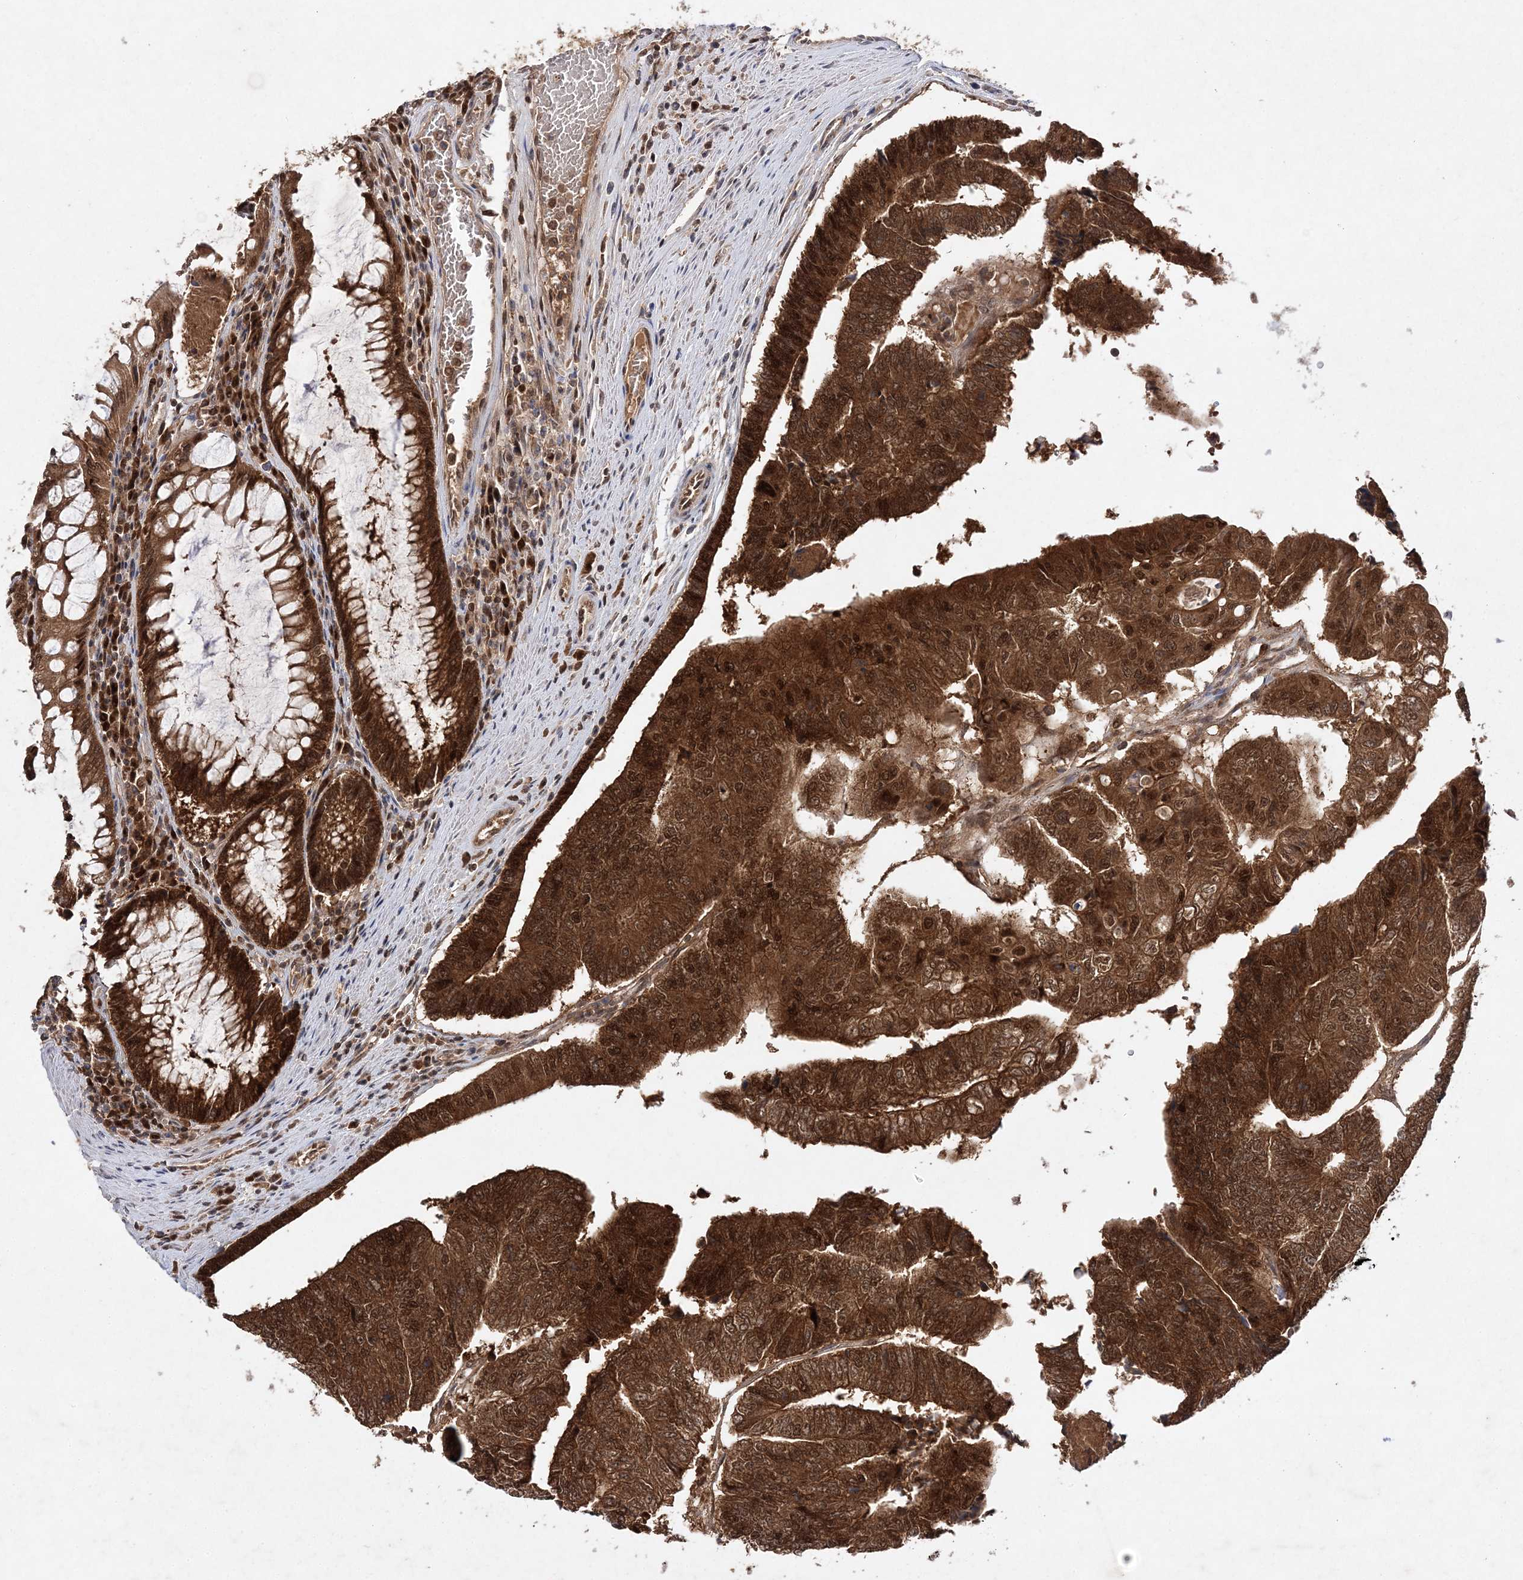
{"staining": {"intensity": "strong", "quantity": ">75%", "location": "cytoplasmic/membranous,nuclear"}, "tissue": "colorectal cancer", "cell_type": "Tumor cells", "image_type": "cancer", "snomed": [{"axis": "morphology", "description": "Adenocarcinoma, NOS"}, {"axis": "topography", "description": "Colon"}], "caption": "High-magnification brightfield microscopy of adenocarcinoma (colorectal) stained with DAB (brown) and counterstained with hematoxylin (blue). tumor cells exhibit strong cytoplasmic/membranous and nuclear expression is seen in about>75% of cells.", "gene": "NIF3L1", "patient": {"sex": "female", "age": 67}}